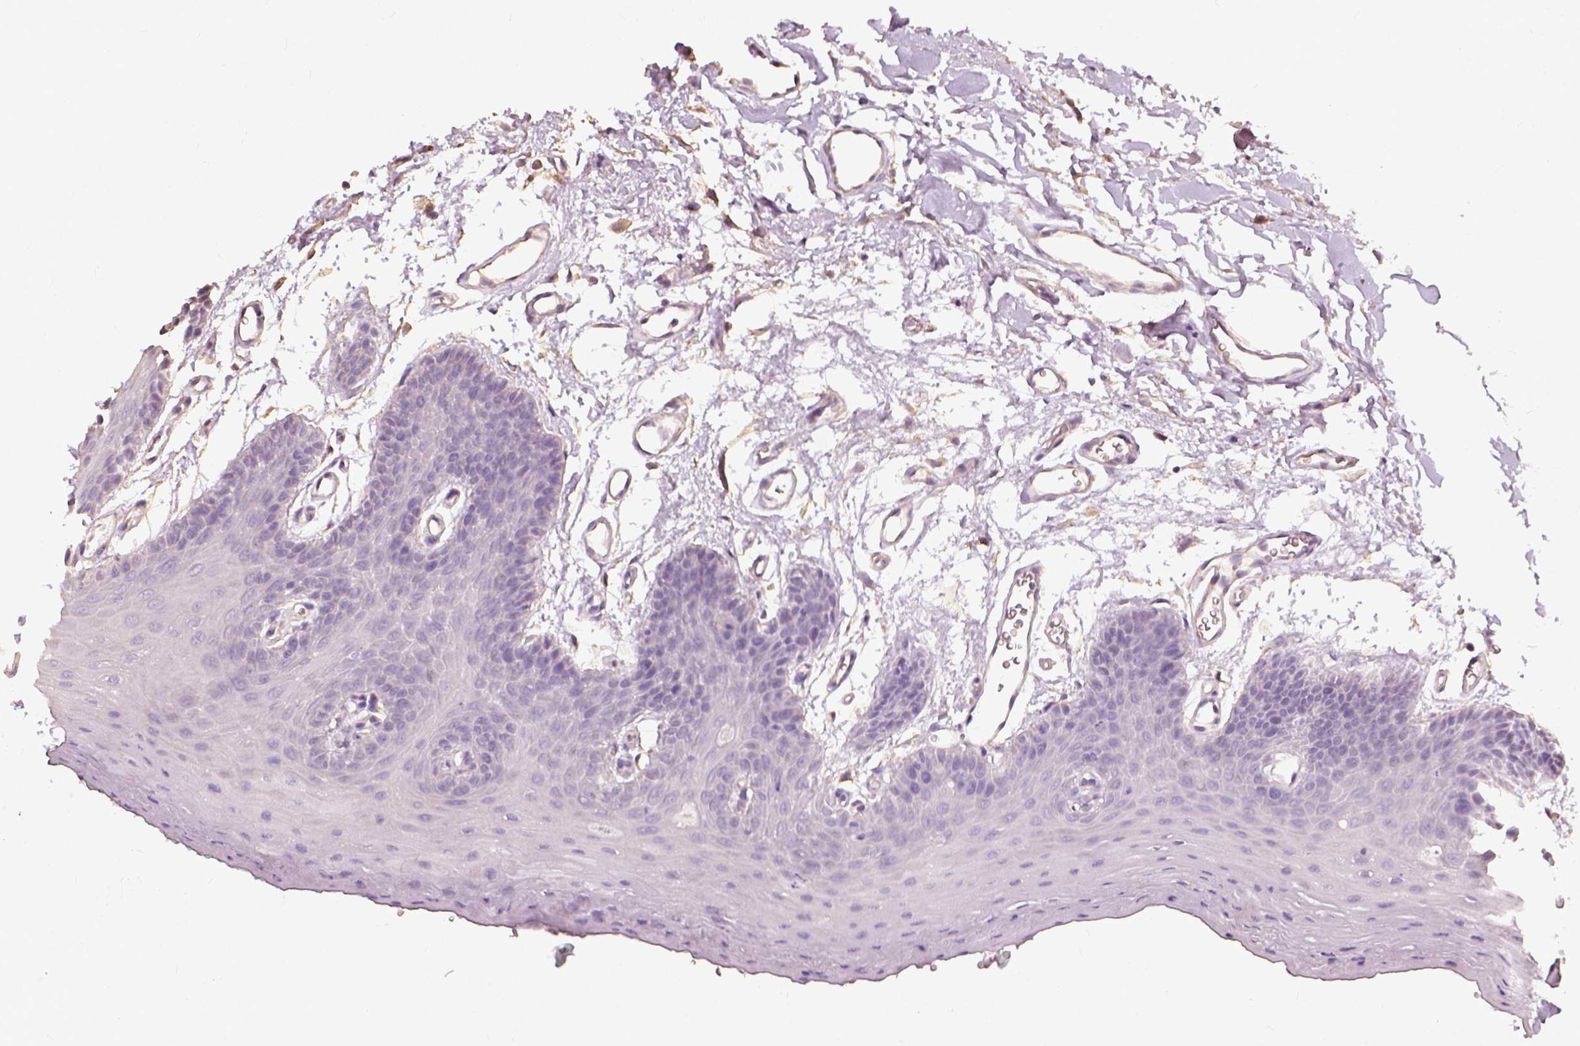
{"staining": {"intensity": "negative", "quantity": "none", "location": "none"}, "tissue": "oral mucosa", "cell_type": "Squamous epithelial cells", "image_type": "normal", "snomed": [{"axis": "morphology", "description": "Normal tissue, NOS"}, {"axis": "morphology", "description": "Squamous cell carcinoma, NOS"}, {"axis": "topography", "description": "Oral tissue"}, {"axis": "topography", "description": "Head-Neck"}], "caption": "Oral mucosa was stained to show a protein in brown. There is no significant positivity in squamous epithelial cells. (Stains: DAB immunohistochemistry (IHC) with hematoxylin counter stain, Microscopy: brightfield microscopy at high magnification).", "gene": "DHCR24", "patient": {"sex": "female", "age": 50}}